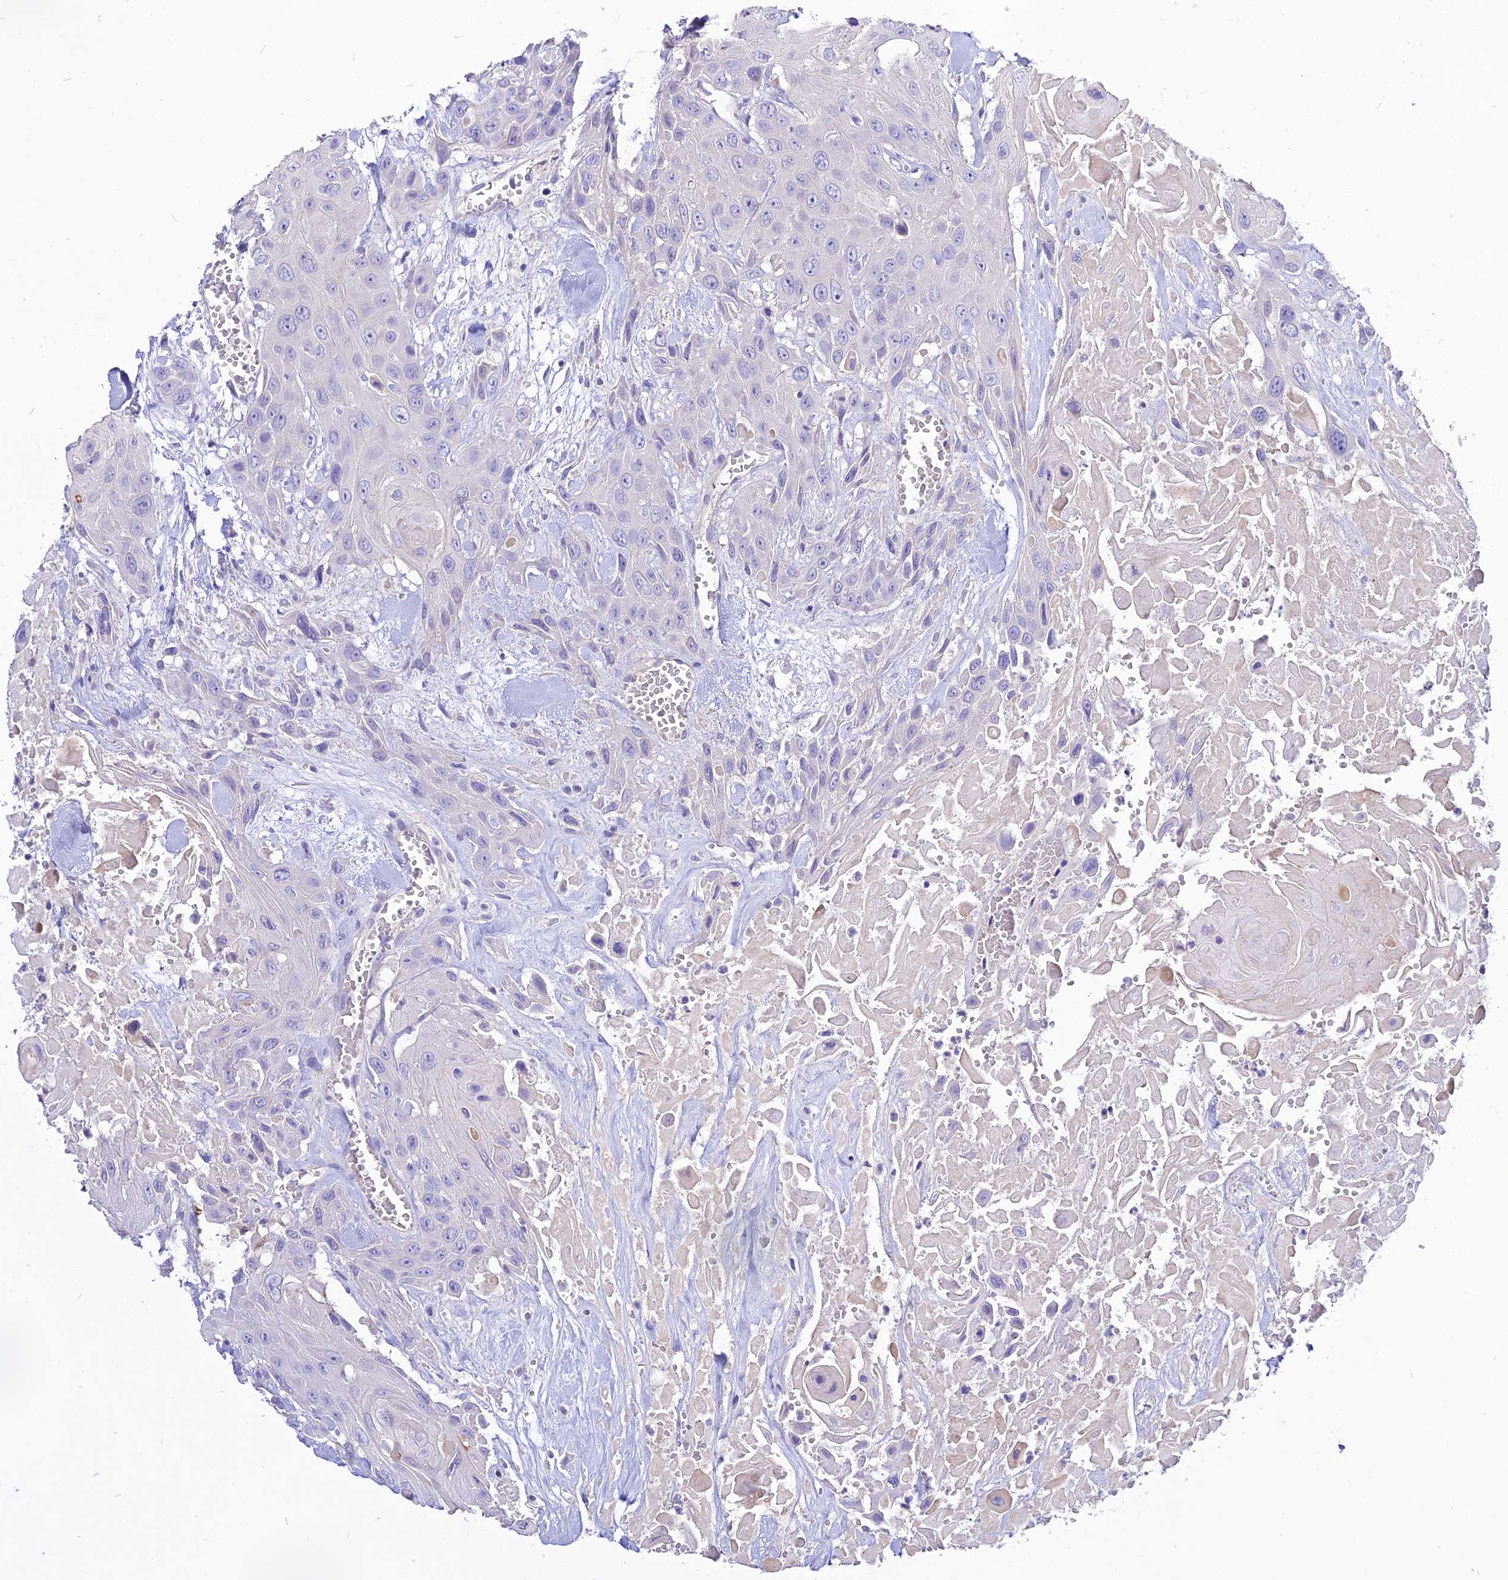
{"staining": {"intensity": "negative", "quantity": "none", "location": "none"}, "tissue": "head and neck cancer", "cell_type": "Tumor cells", "image_type": "cancer", "snomed": [{"axis": "morphology", "description": "Squamous cell carcinoma, NOS"}, {"axis": "topography", "description": "Head-Neck"}], "caption": "IHC image of head and neck cancer (squamous cell carcinoma) stained for a protein (brown), which displays no staining in tumor cells.", "gene": "CZIB", "patient": {"sex": "male", "age": 81}}